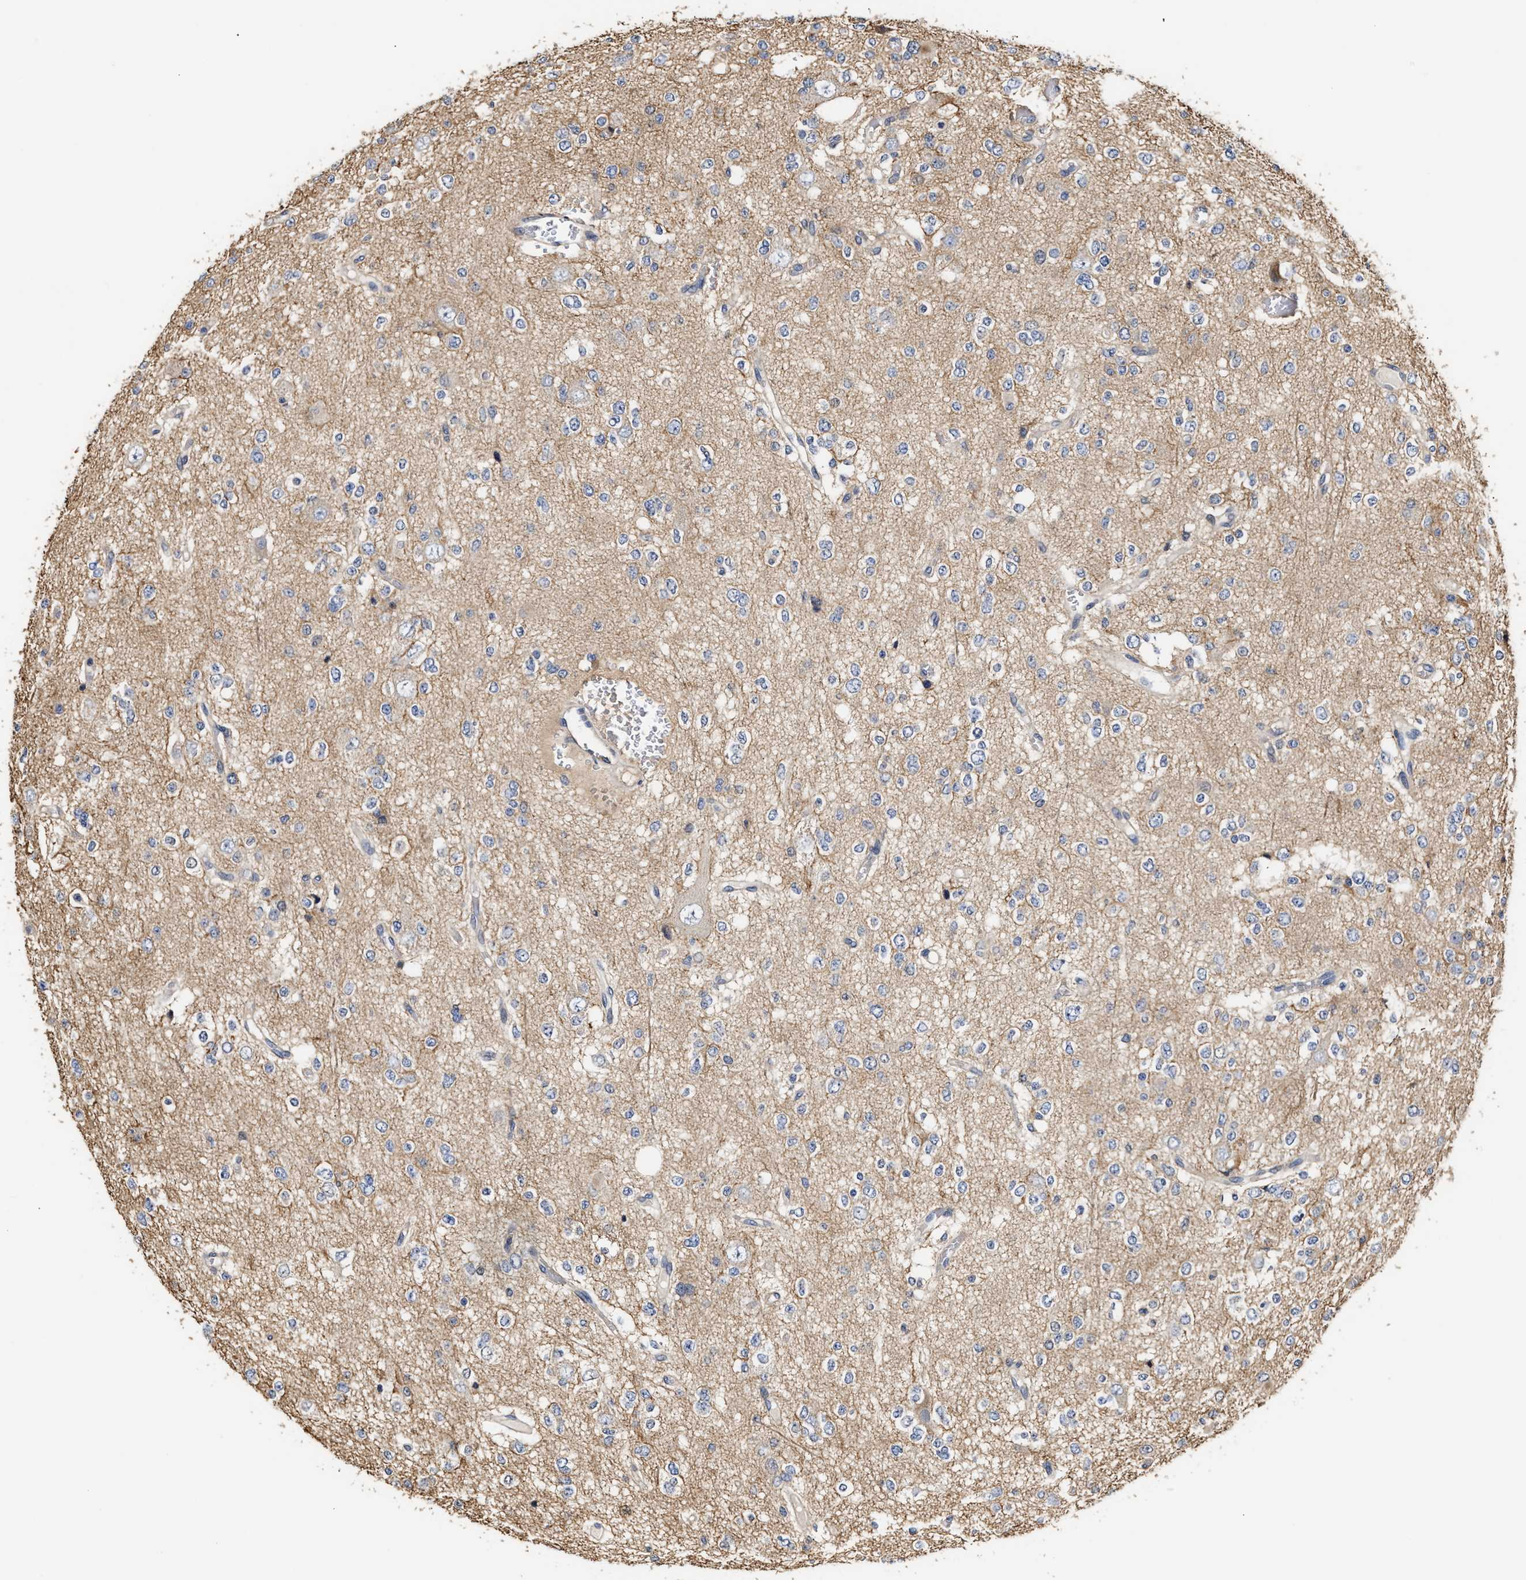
{"staining": {"intensity": "negative", "quantity": "none", "location": "none"}, "tissue": "glioma", "cell_type": "Tumor cells", "image_type": "cancer", "snomed": [{"axis": "morphology", "description": "Glioma, malignant, Low grade"}, {"axis": "topography", "description": "Brain"}], "caption": "IHC photomicrograph of neoplastic tissue: glioma stained with DAB reveals no significant protein positivity in tumor cells. The staining was performed using DAB to visualize the protein expression in brown, while the nuclei were stained in blue with hematoxylin (Magnification: 20x).", "gene": "CLIP2", "patient": {"sex": "male", "age": 38}}